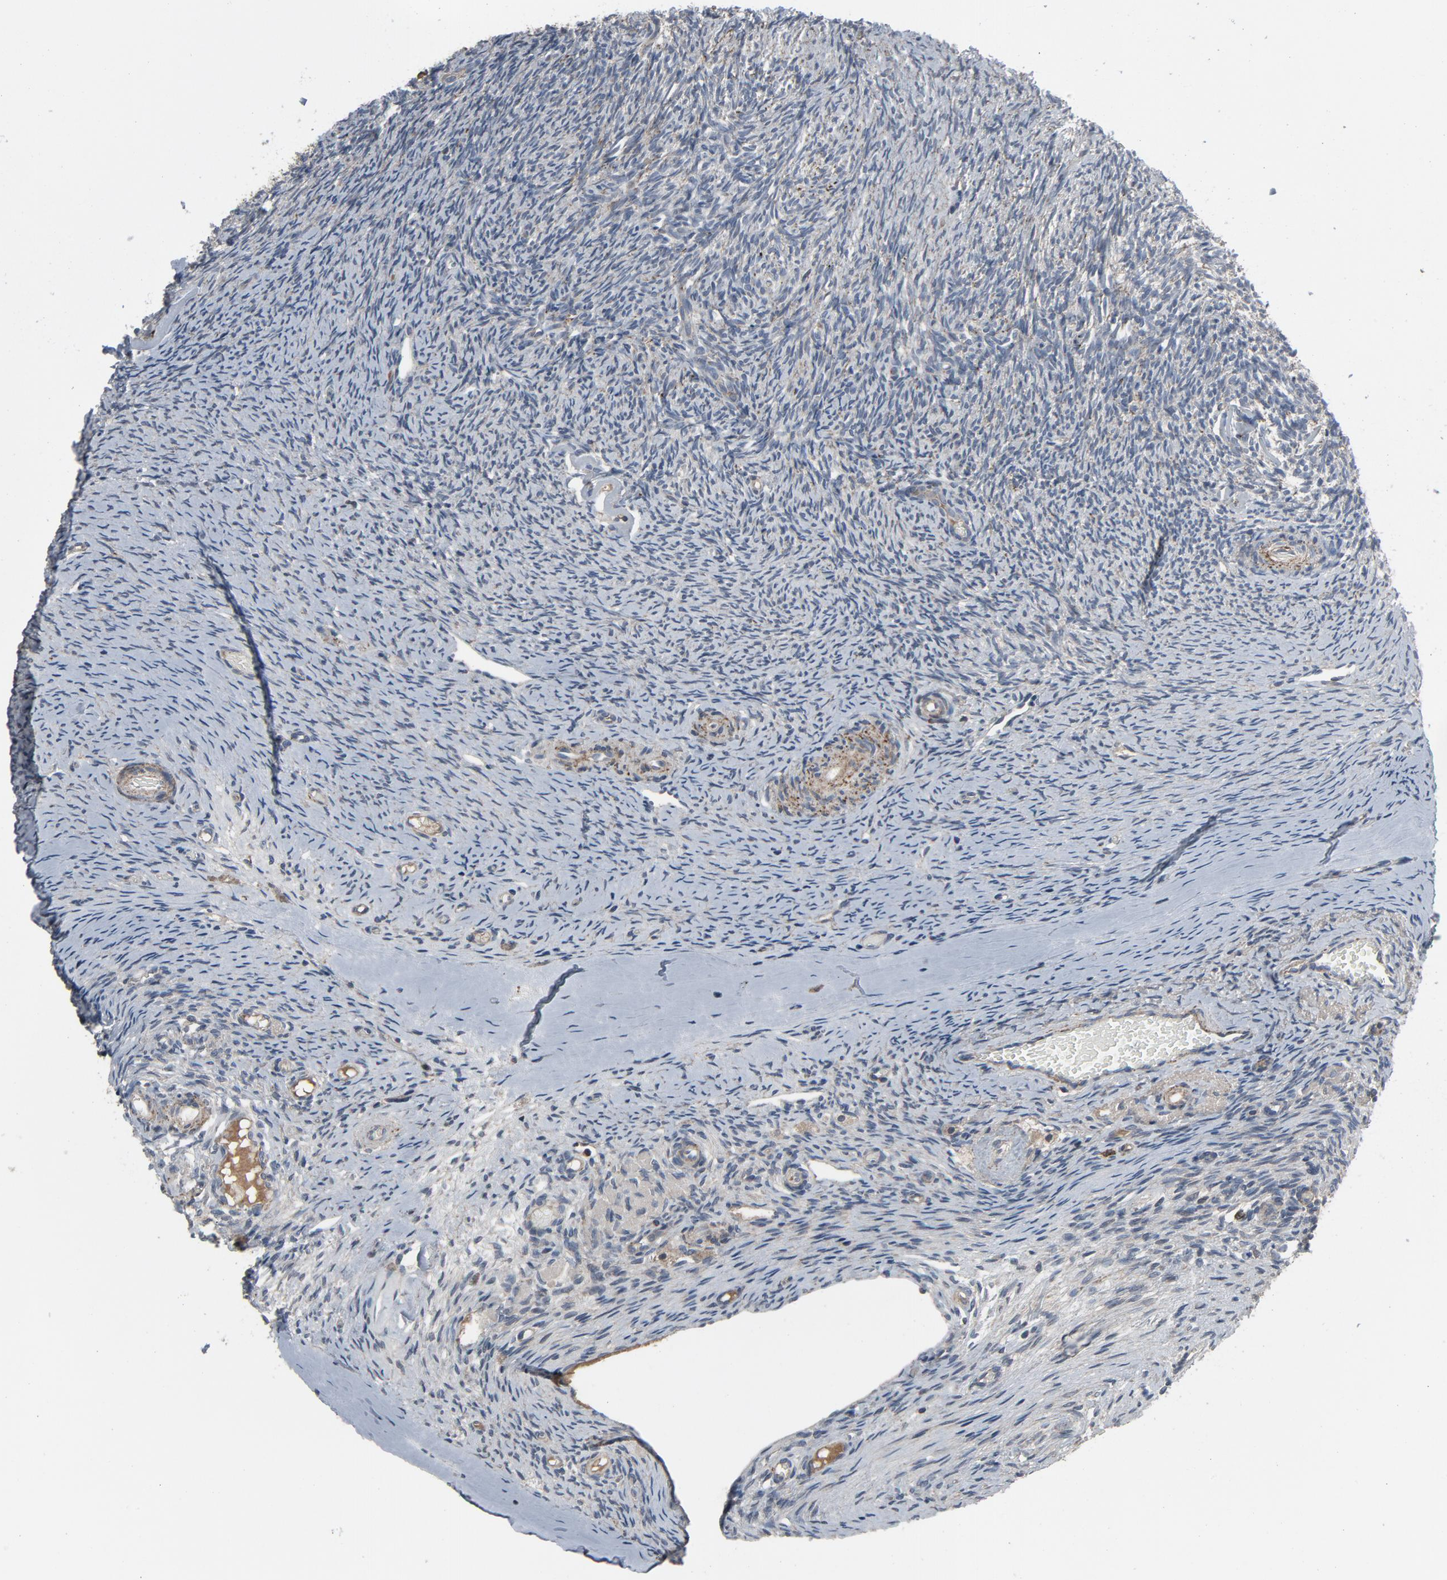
{"staining": {"intensity": "negative", "quantity": "none", "location": "none"}, "tissue": "ovary", "cell_type": "Follicle cells", "image_type": "normal", "snomed": [{"axis": "morphology", "description": "Normal tissue, NOS"}, {"axis": "topography", "description": "Ovary"}], "caption": "Follicle cells are negative for protein expression in normal human ovary. (DAB (3,3'-diaminobenzidine) IHC visualized using brightfield microscopy, high magnification).", "gene": "PDZD4", "patient": {"sex": "female", "age": 60}}